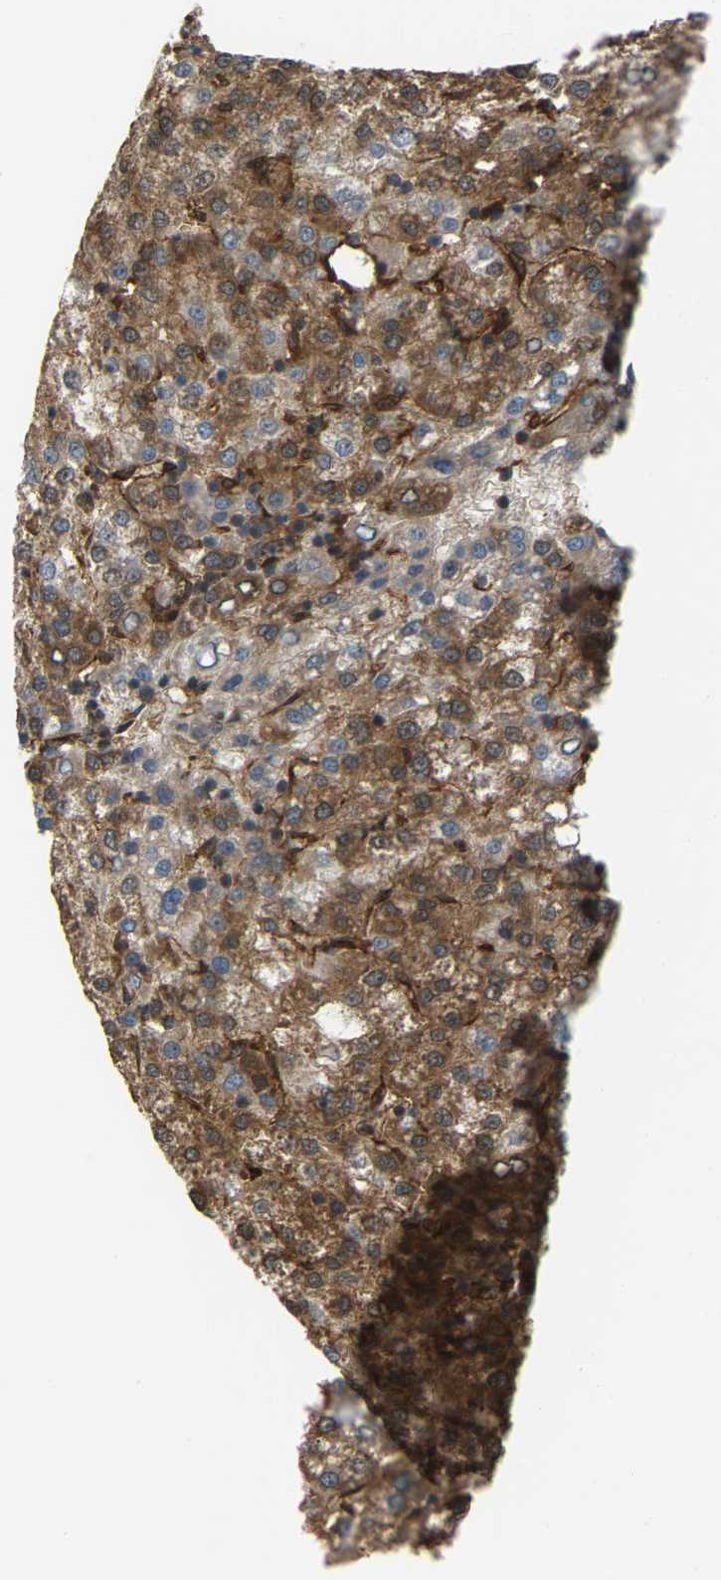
{"staining": {"intensity": "moderate", "quantity": ">75%", "location": "cytoplasmic/membranous"}, "tissue": "liver cancer", "cell_type": "Tumor cells", "image_type": "cancer", "snomed": [{"axis": "morphology", "description": "Carcinoma, Hepatocellular, NOS"}, {"axis": "topography", "description": "Liver"}], "caption": "This is a histology image of IHC staining of hepatocellular carcinoma (liver), which shows moderate staining in the cytoplasmic/membranous of tumor cells.", "gene": "PICALM", "patient": {"sex": "female", "age": 58}}